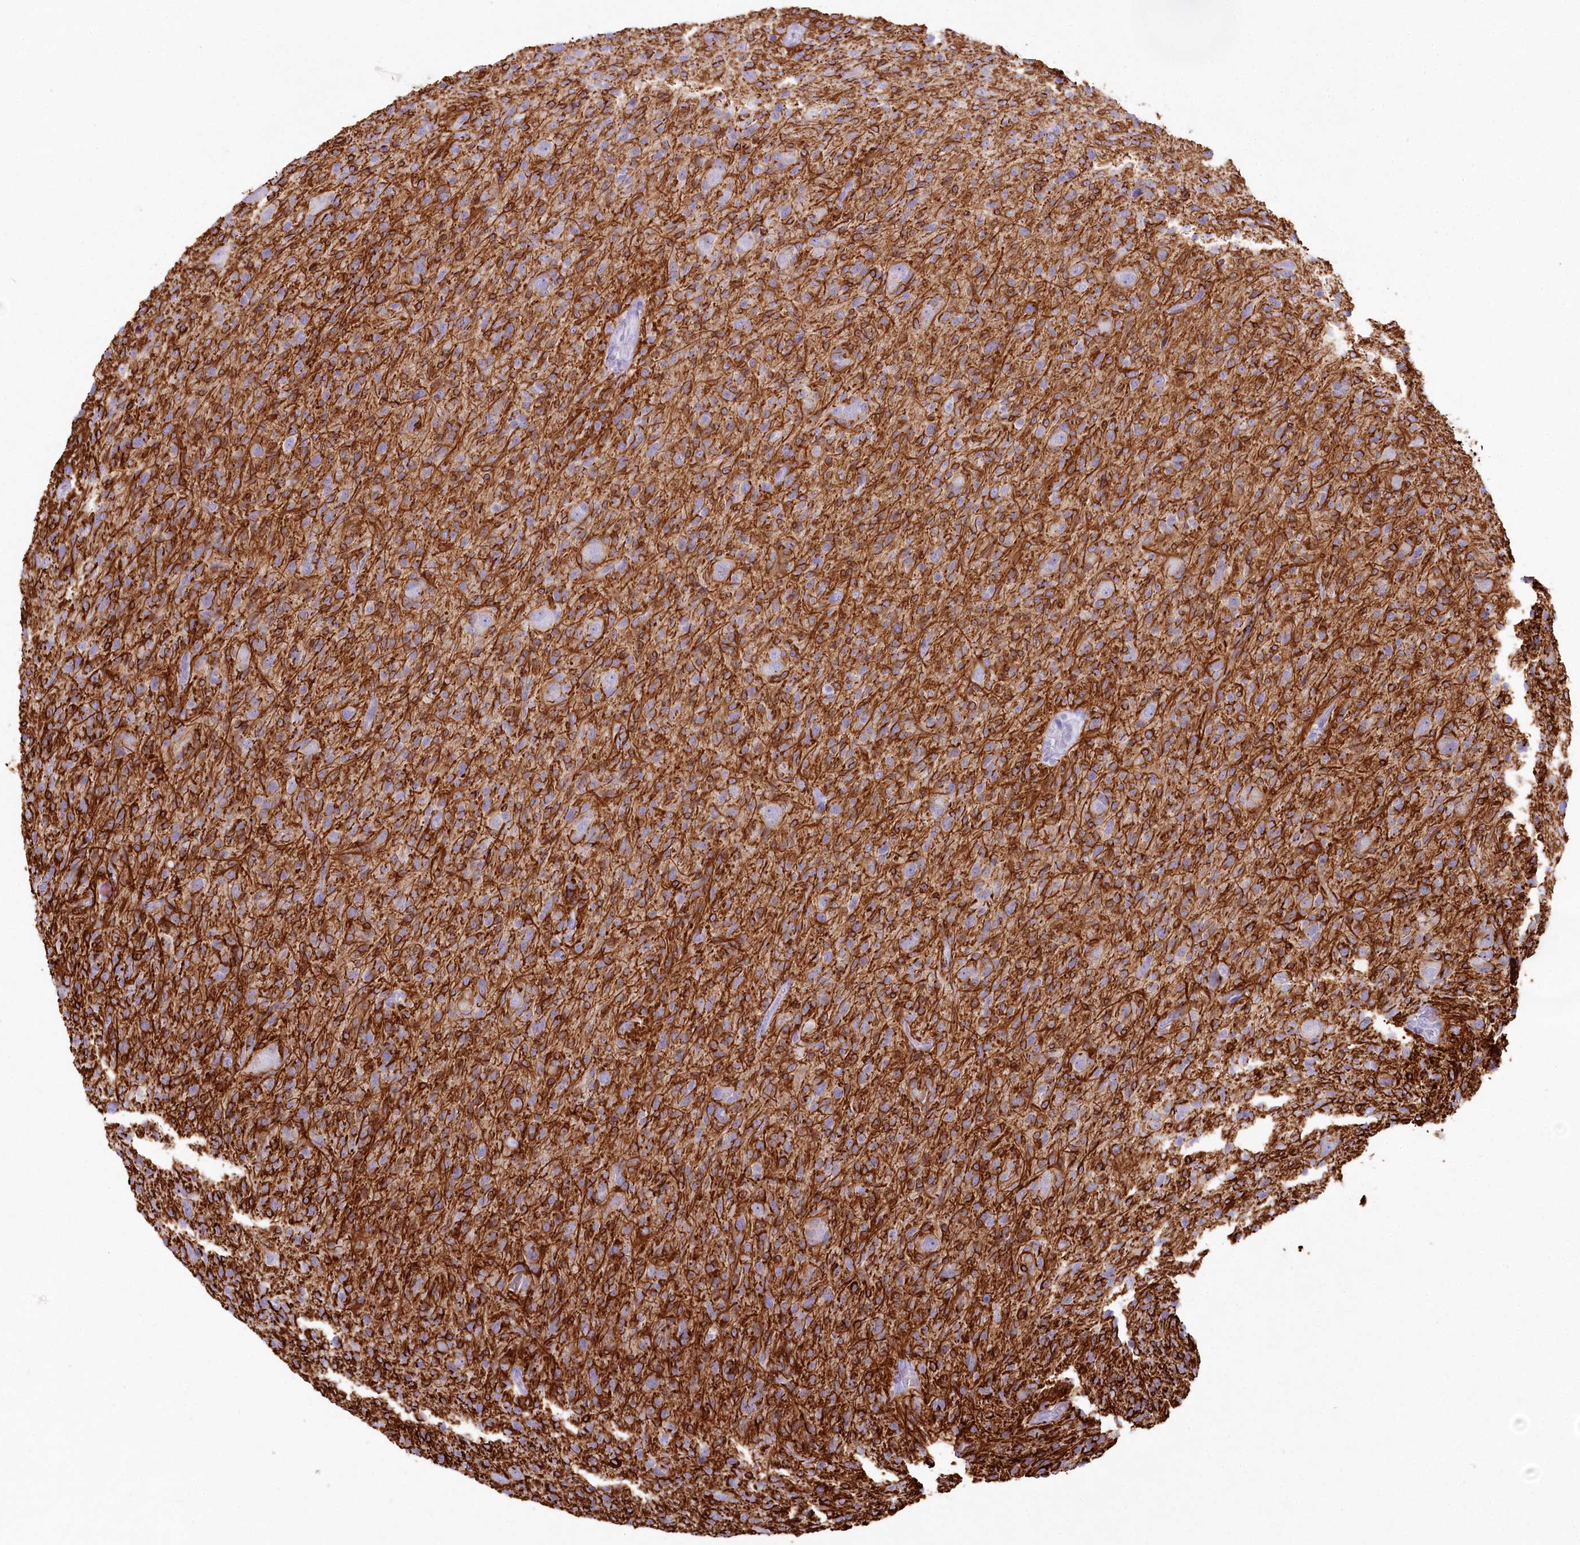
{"staining": {"intensity": "strong", "quantity": "25%-75%", "location": "cytoplasmic/membranous"}, "tissue": "glioma", "cell_type": "Tumor cells", "image_type": "cancer", "snomed": [{"axis": "morphology", "description": "Glioma, malignant, High grade"}, {"axis": "topography", "description": "Brain"}], "caption": "The image reveals a brown stain indicating the presence of a protein in the cytoplasmic/membranous of tumor cells in glioma.", "gene": "IFIT5", "patient": {"sex": "female", "age": 57}}